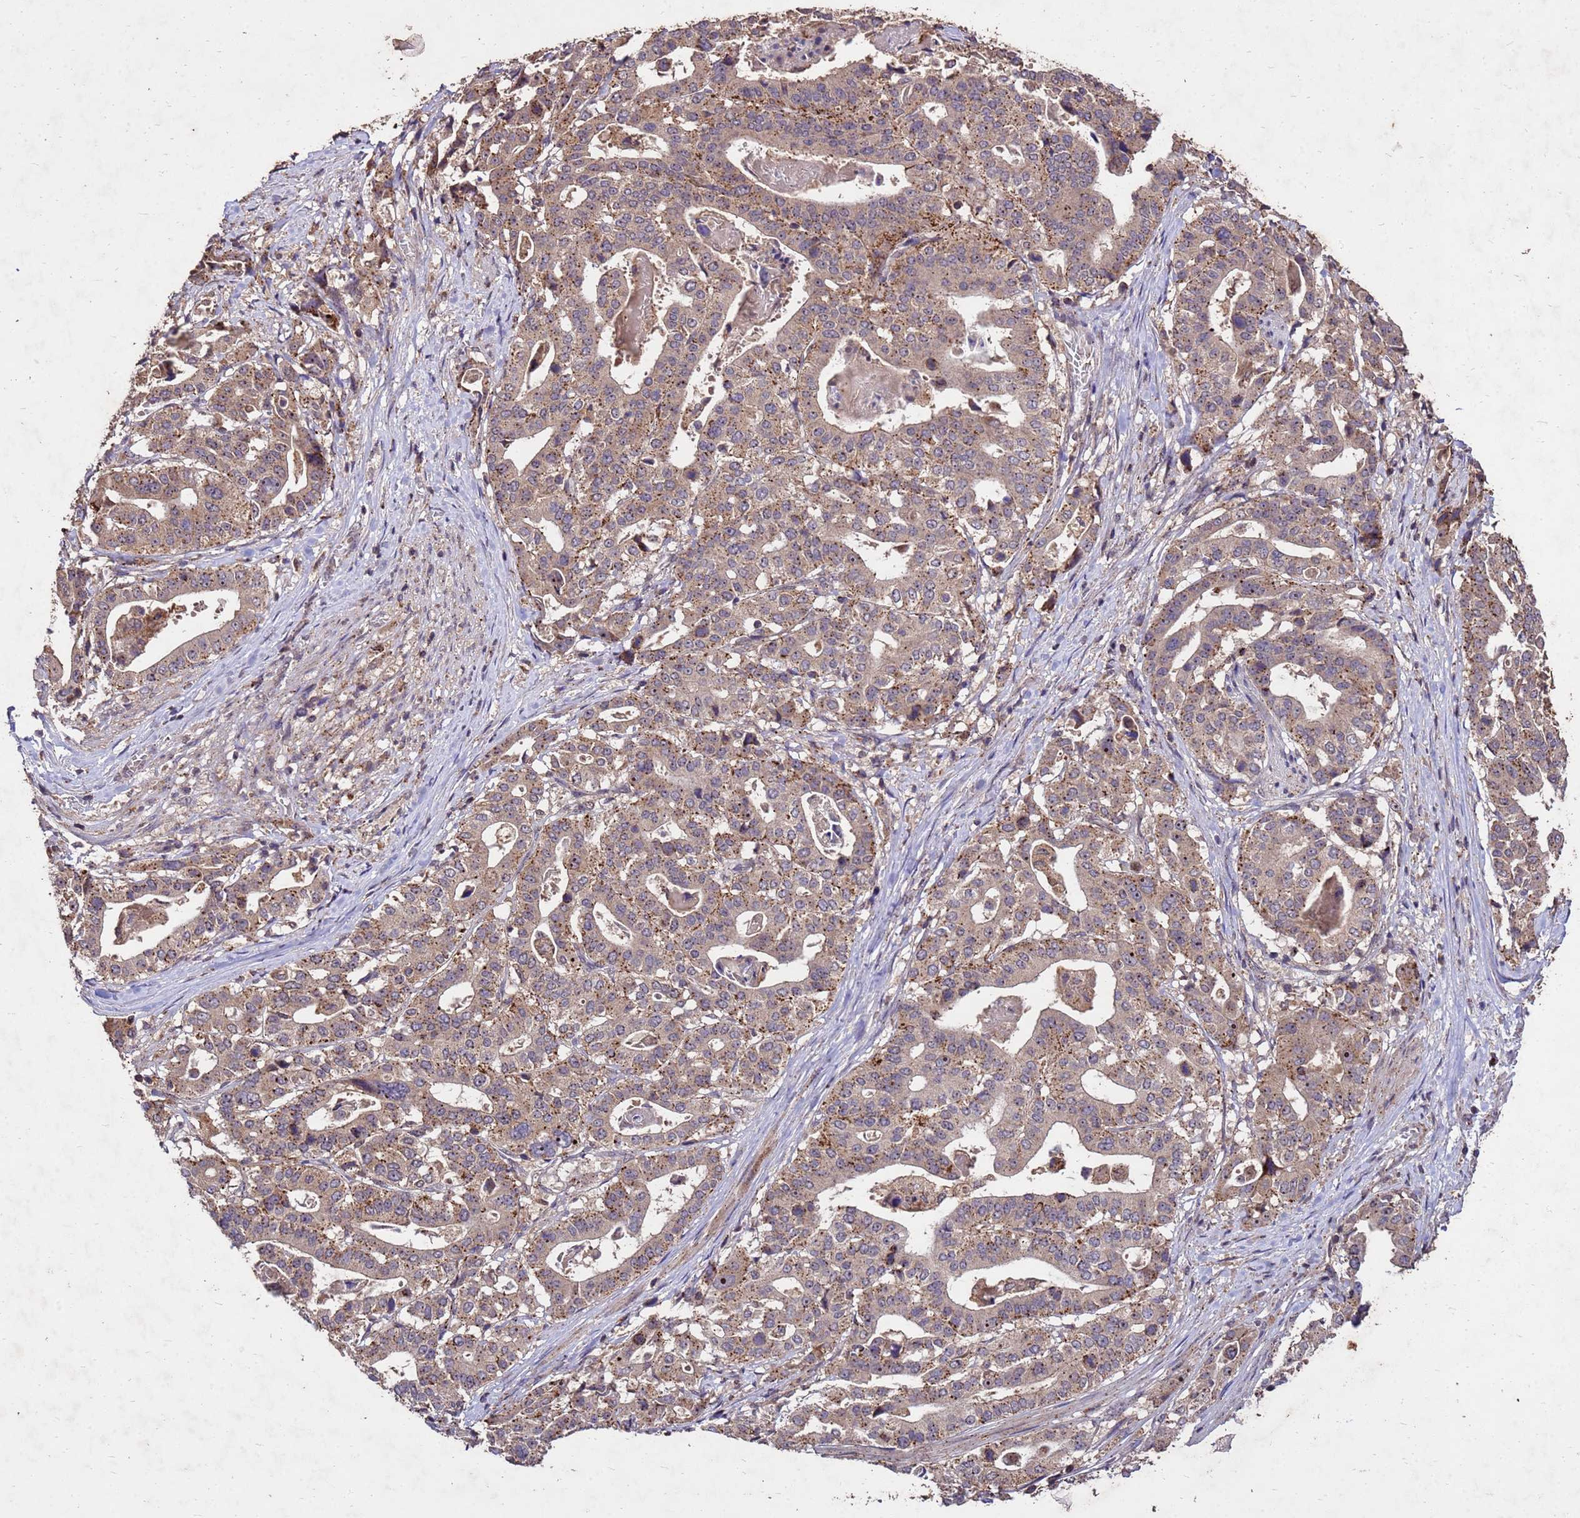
{"staining": {"intensity": "moderate", "quantity": ">75%", "location": "cytoplasmic/membranous"}, "tissue": "stomach cancer", "cell_type": "Tumor cells", "image_type": "cancer", "snomed": [{"axis": "morphology", "description": "Adenocarcinoma, NOS"}, {"axis": "topography", "description": "Stomach"}], "caption": "This micrograph shows stomach cancer stained with immunohistochemistry to label a protein in brown. The cytoplasmic/membranous of tumor cells show moderate positivity for the protein. Nuclei are counter-stained blue.", "gene": "TOR4A", "patient": {"sex": "male", "age": 48}}